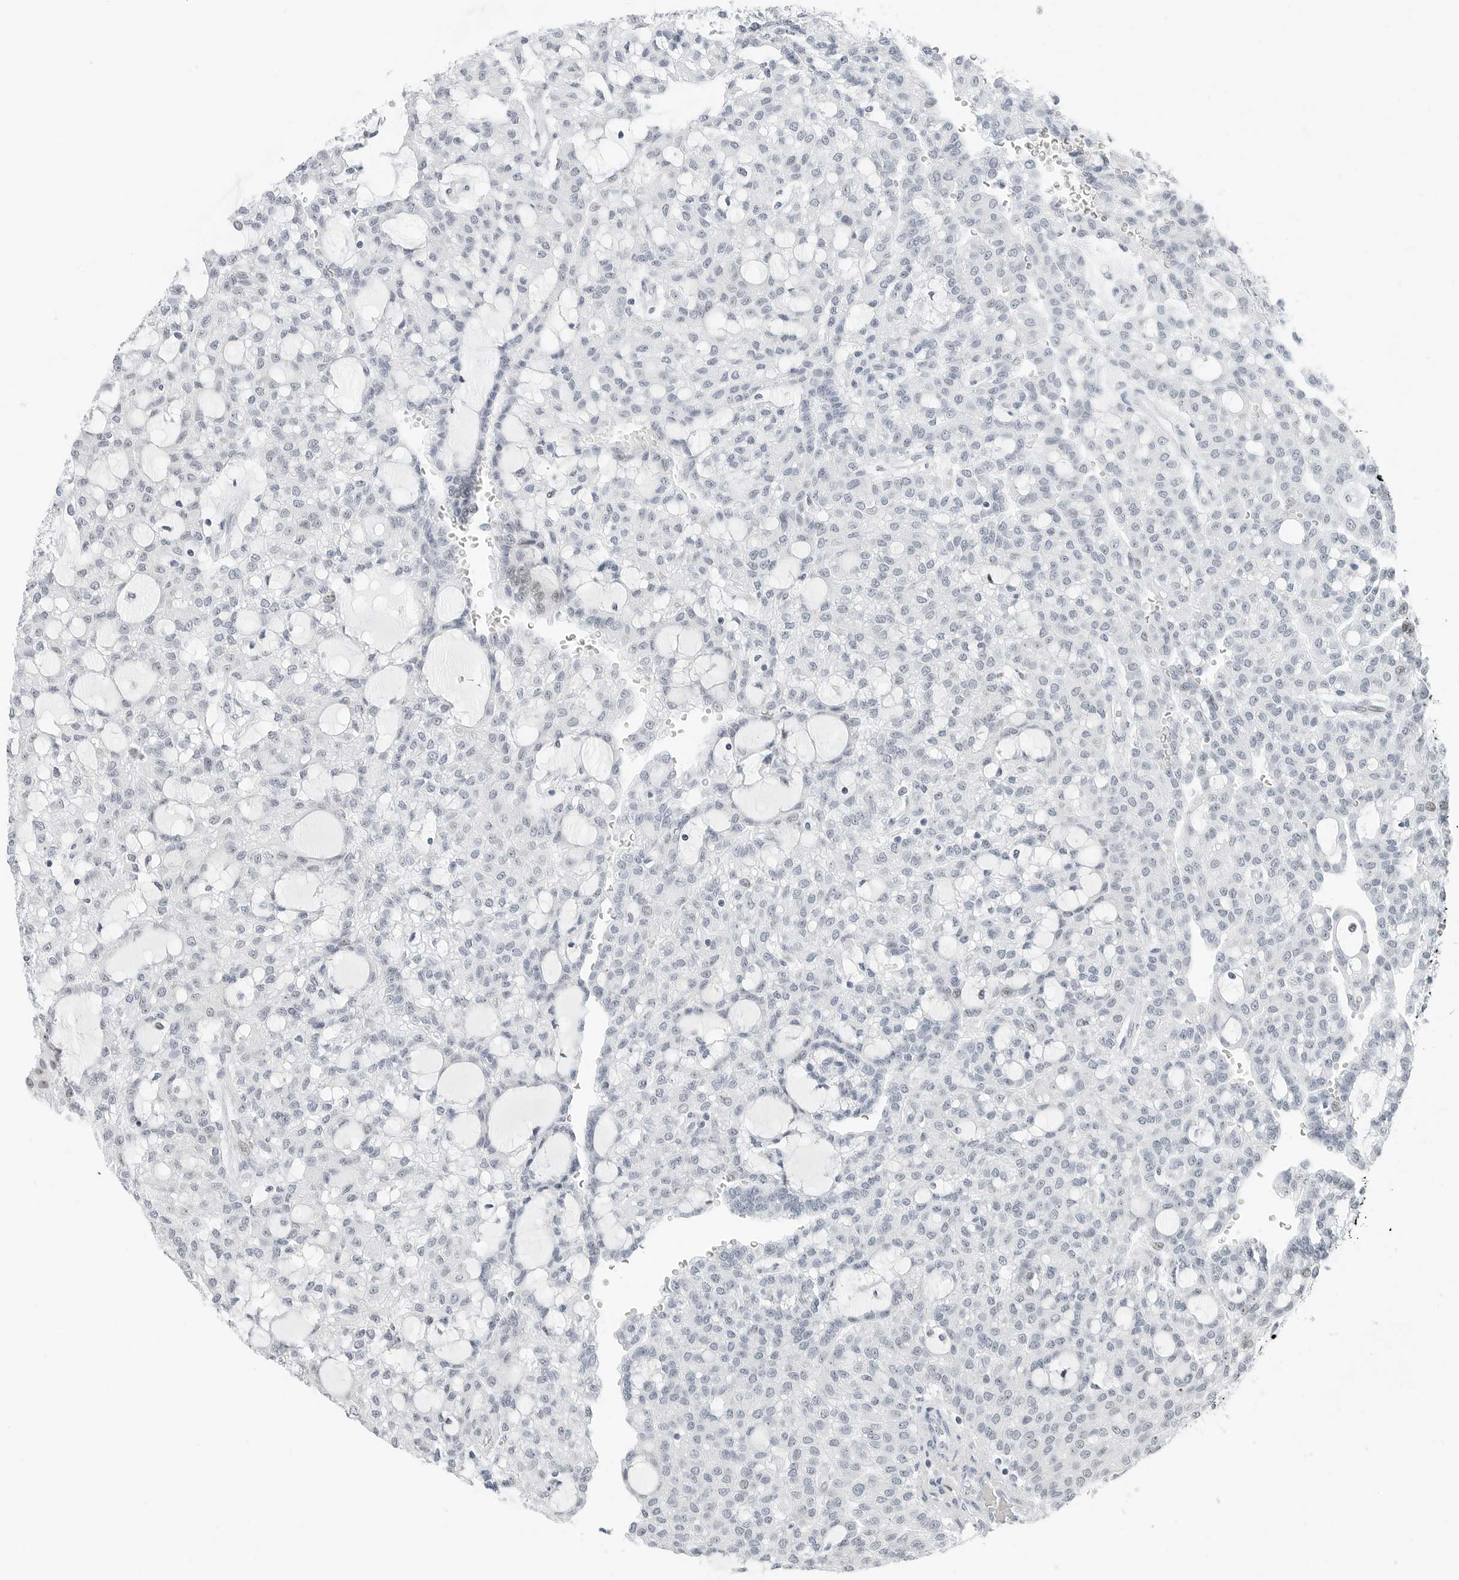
{"staining": {"intensity": "negative", "quantity": "none", "location": "none"}, "tissue": "renal cancer", "cell_type": "Tumor cells", "image_type": "cancer", "snomed": [{"axis": "morphology", "description": "Adenocarcinoma, NOS"}, {"axis": "topography", "description": "Kidney"}], "caption": "This is a image of IHC staining of adenocarcinoma (renal), which shows no staining in tumor cells.", "gene": "NTMT2", "patient": {"sex": "male", "age": 63}}